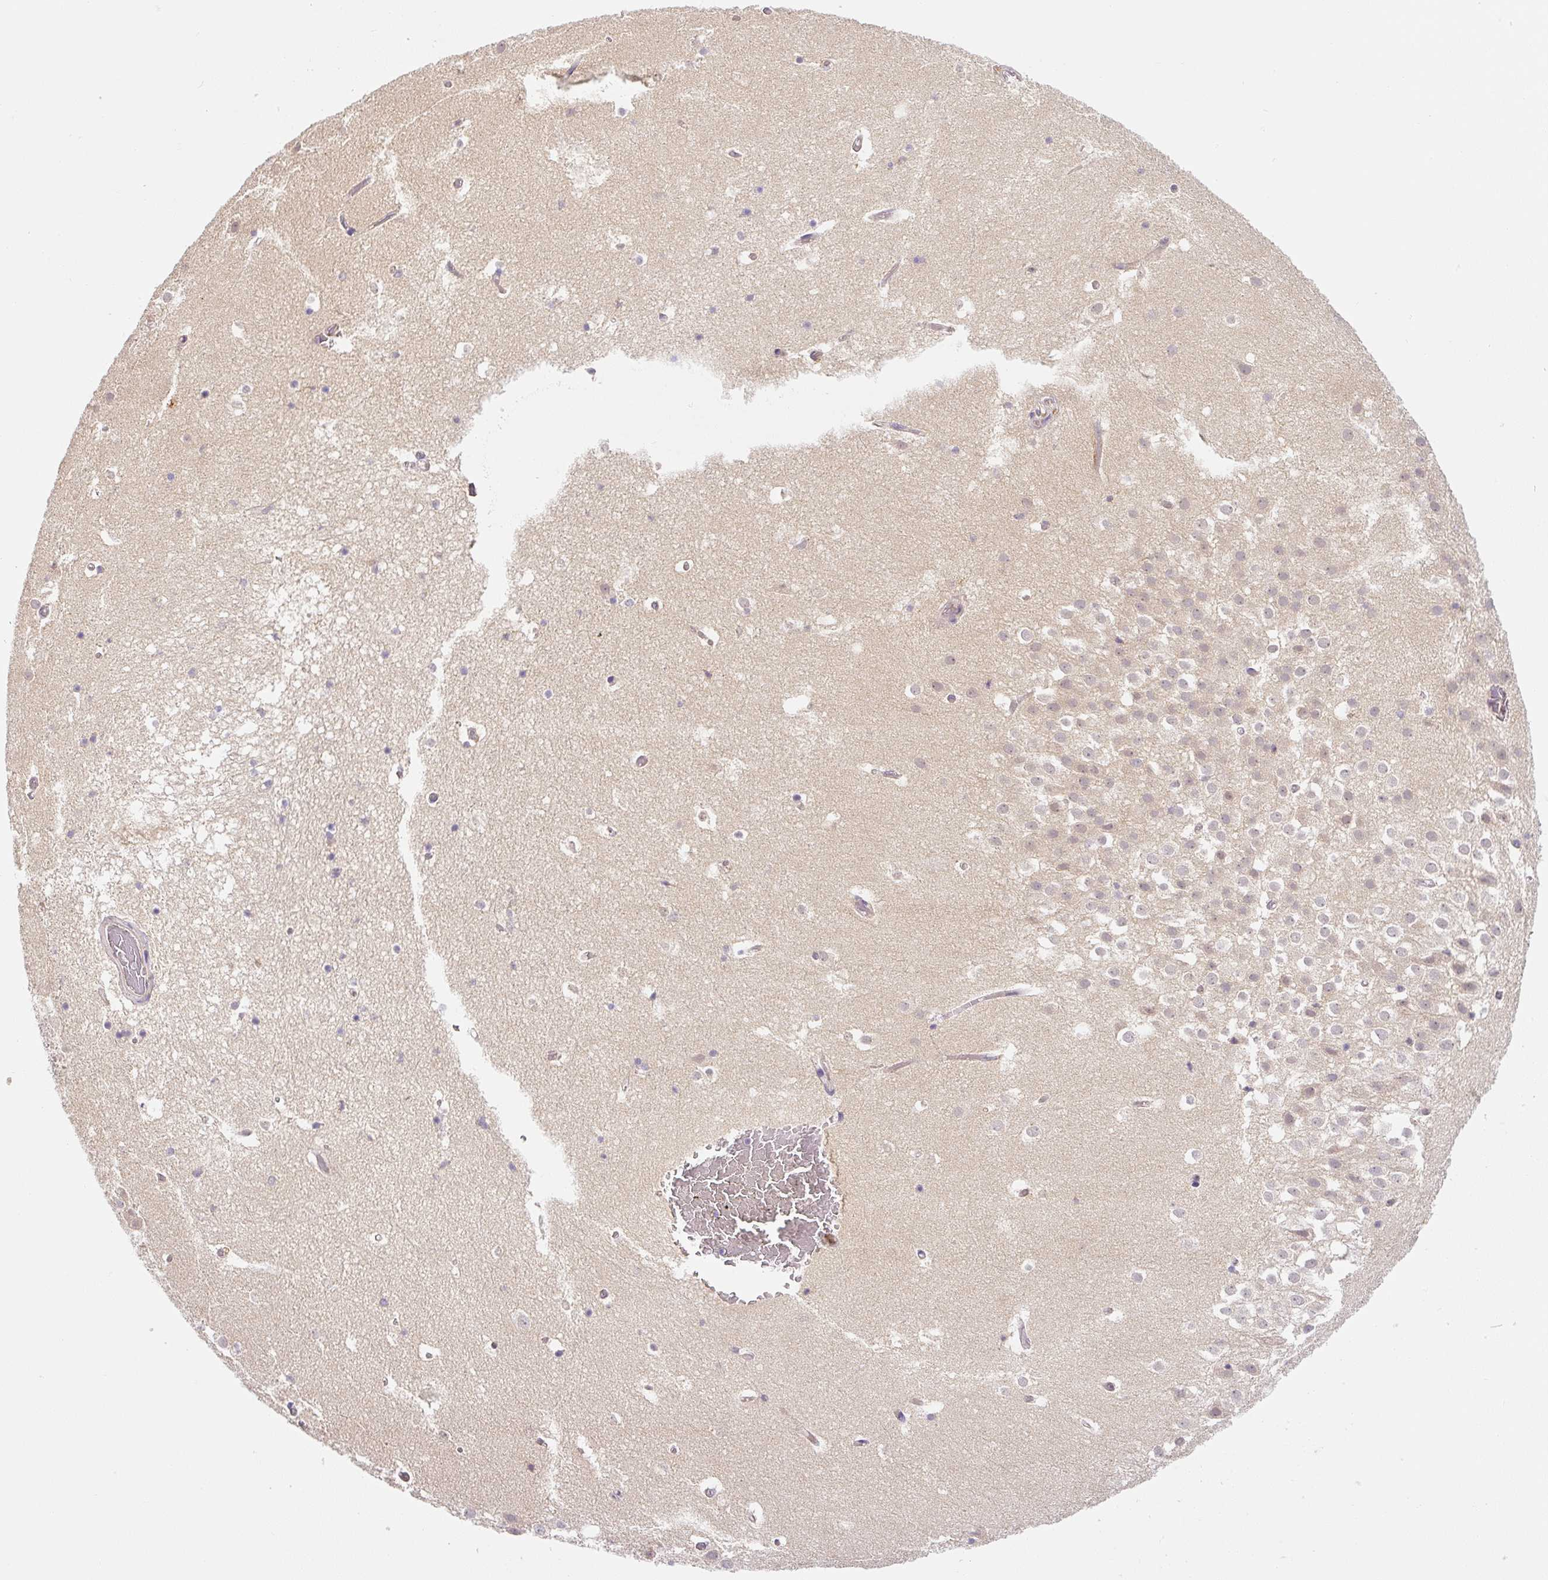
{"staining": {"intensity": "negative", "quantity": "none", "location": "none"}, "tissue": "hippocampus", "cell_type": "Glial cells", "image_type": "normal", "snomed": [{"axis": "morphology", "description": "Normal tissue, NOS"}, {"axis": "topography", "description": "Hippocampus"}], "caption": "High power microscopy photomicrograph of an immunohistochemistry photomicrograph of normal hippocampus, revealing no significant positivity in glial cells. (DAB immunohistochemistry with hematoxylin counter stain).", "gene": "PLA2G4A", "patient": {"sex": "female", "age": 52}}